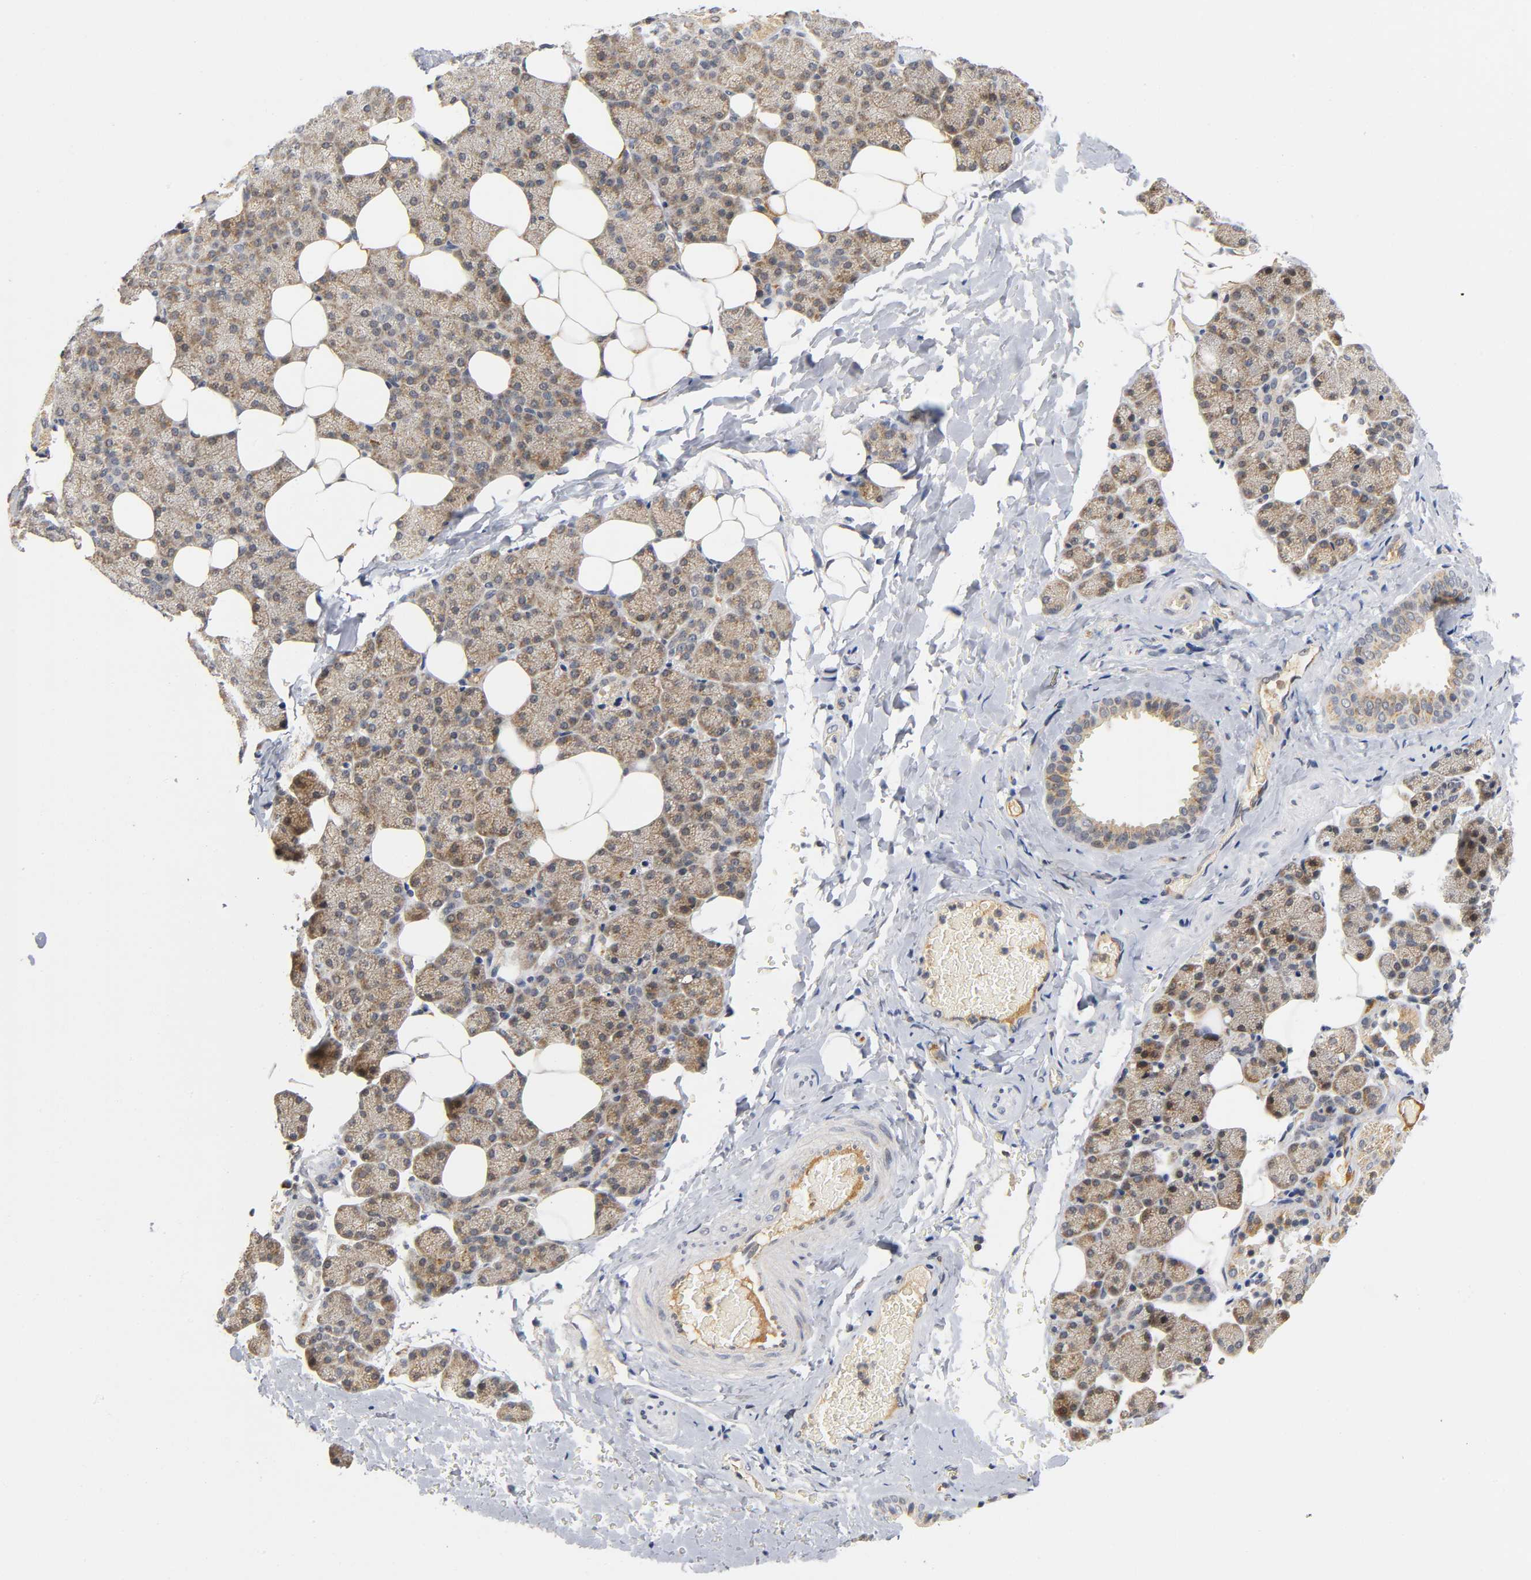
{"staining": {"intensity": "weak", "quantity": ">75%", "location": "cytoplasmic/membranous,nuclear"}, "tissue": "salivary gland", "cell_type": "Glandular cells", "image_type": "normal", "snomed": [{"axis": "morphology", "description": "Normal tissue, NOS"}, {"axis": "topography", "description": "Lymph node"}, {"axis": "topography", "description": "Salivary gland"}], "caption": "Brown immunohistochemical staining in normal human salivary gland displays weak cytoplasmic/membranous,nuclear expression in approximately >75% of glandular cells.", "gene": "NRP1", "patient": {"sex": "male", "age": 8}}